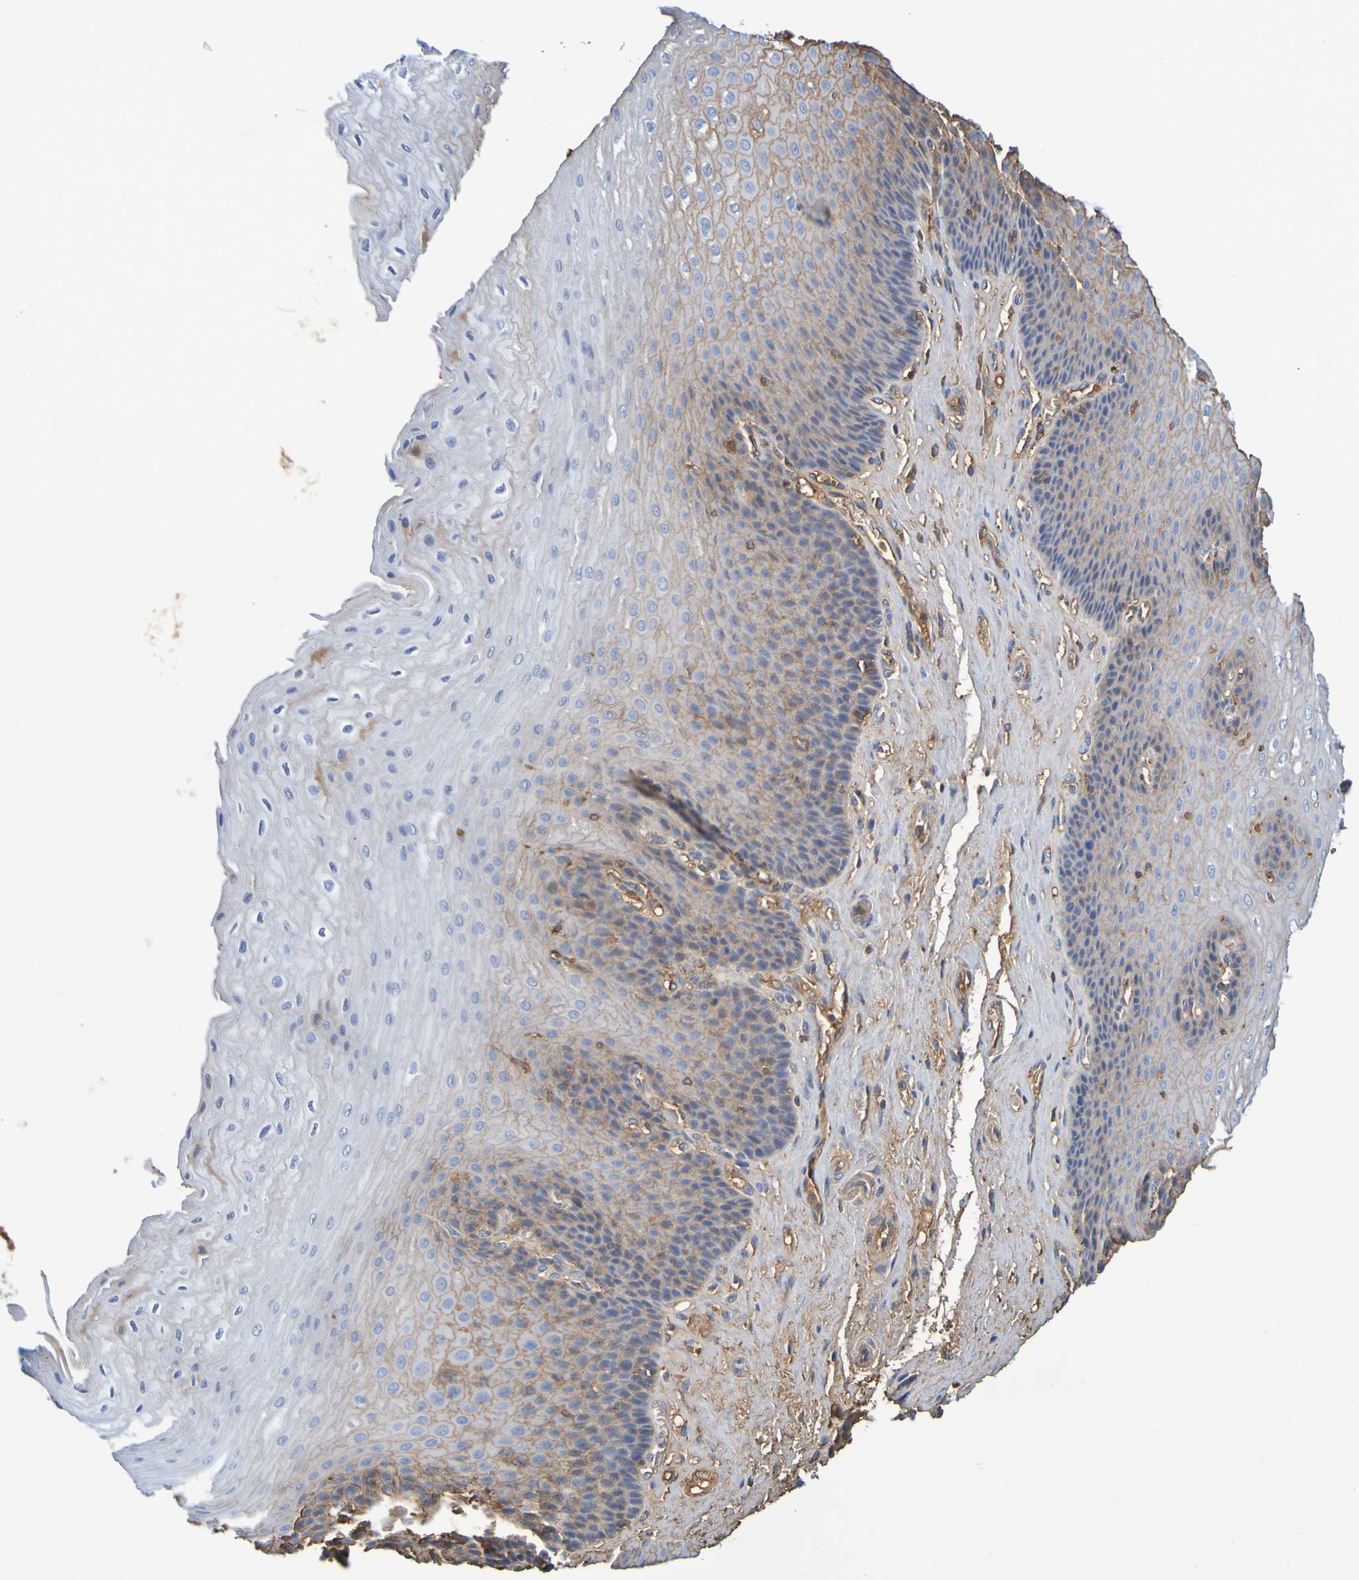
{"staining": {"intensity": "moderate", "quantity": "<25%", "location": "cytoplasmic/membranous"}, "tissue": "esophagus", "cell_type": "Squamous epithelial cells", "image_type": "normal", "snomed": [{"axis": "morphology", "description": "Normal tissue, NOS"}, {"axis": "topography", "description": "Esophagus"}], "caption": "Squamous epithelial cells demonstrate low levels of moderate cytoplasmic/membranous expression in approximately <25% of cells in benign human esophagus.", "gene": "GAB3", "patient": {"sex": "female", "age": 72}}